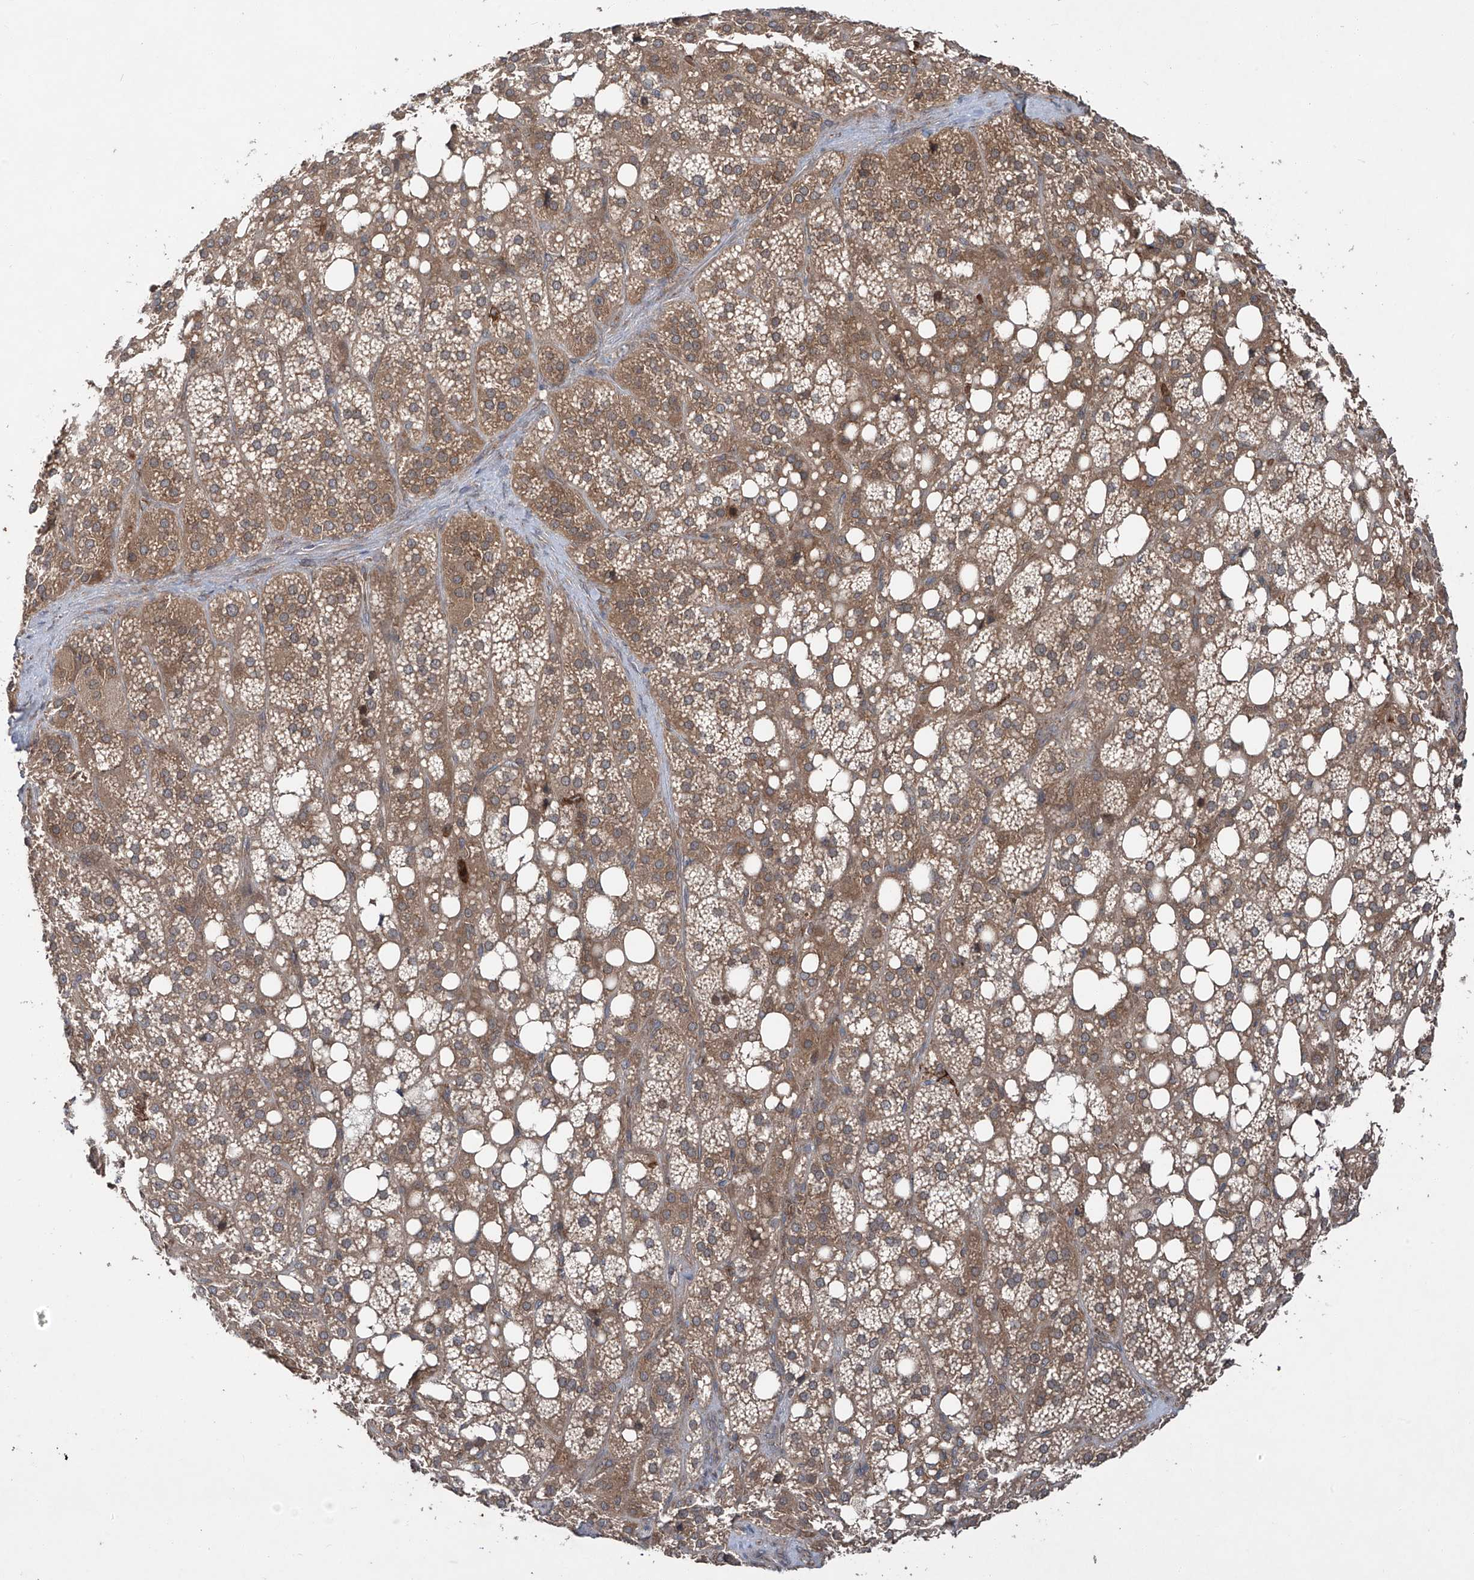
{"staining": {"intensity": "moderate", "quantity": ">75%", "location": "cytoplasmic/membranous"}, "tissue": "adrenal gland", "cell_type": "Glandular cells", "image_type": "normal", "snomed": [{"axis": "morphology", "description": "Normal tissue, NOS"}, {"axis": "topography", "description": "Adrenal gland"}], "caption": "A brown stain labels moderate cytoplasmic/membranous expression of a protein in glandular cells of benign adrenal gland. (DAB (3,3'-diaminobenzidine) = brown stain, brightfield microscopy at high magnification).", "gene": "ZDHHC9", "patient": {"sex": "female", "age": 59}}